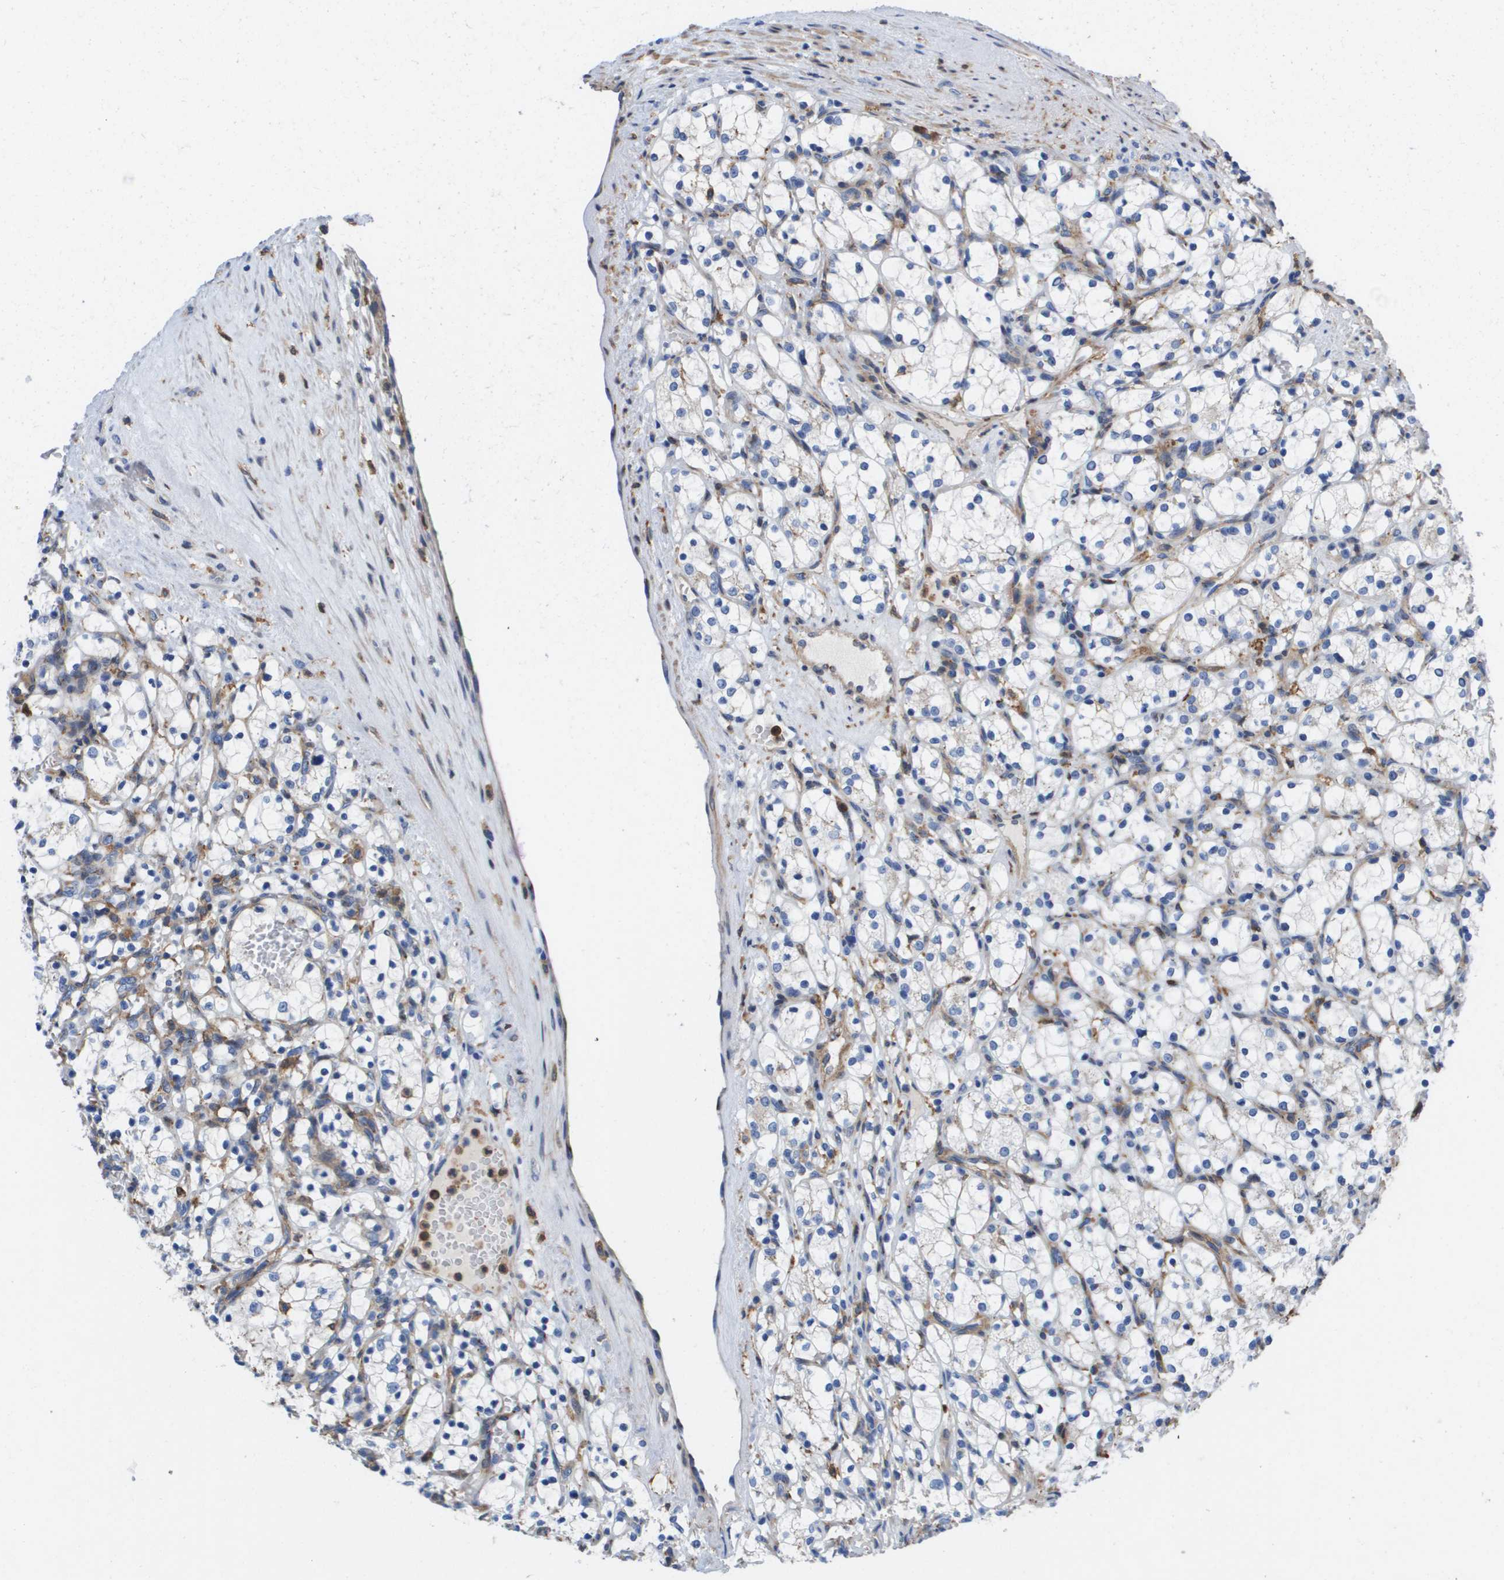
{"staining": {"intensity": "negative", "quantity": "none", "location": "none"}, "tissue": "renal cancer", "cell_type": "Tumor cells", "image_type": "cancer", "snomed": [{"axis": "morphology", "description": "Adenocarcinoma, NOS"}, {"axis": "topography", "description": "Kidney"}], "caption": "Immunohistochemical staining of renal adenocarcinoma reveals no significant positivity in tumor cells.", "gene": "SLC37A2", "patient": {"sex": "female", "age": 69}}